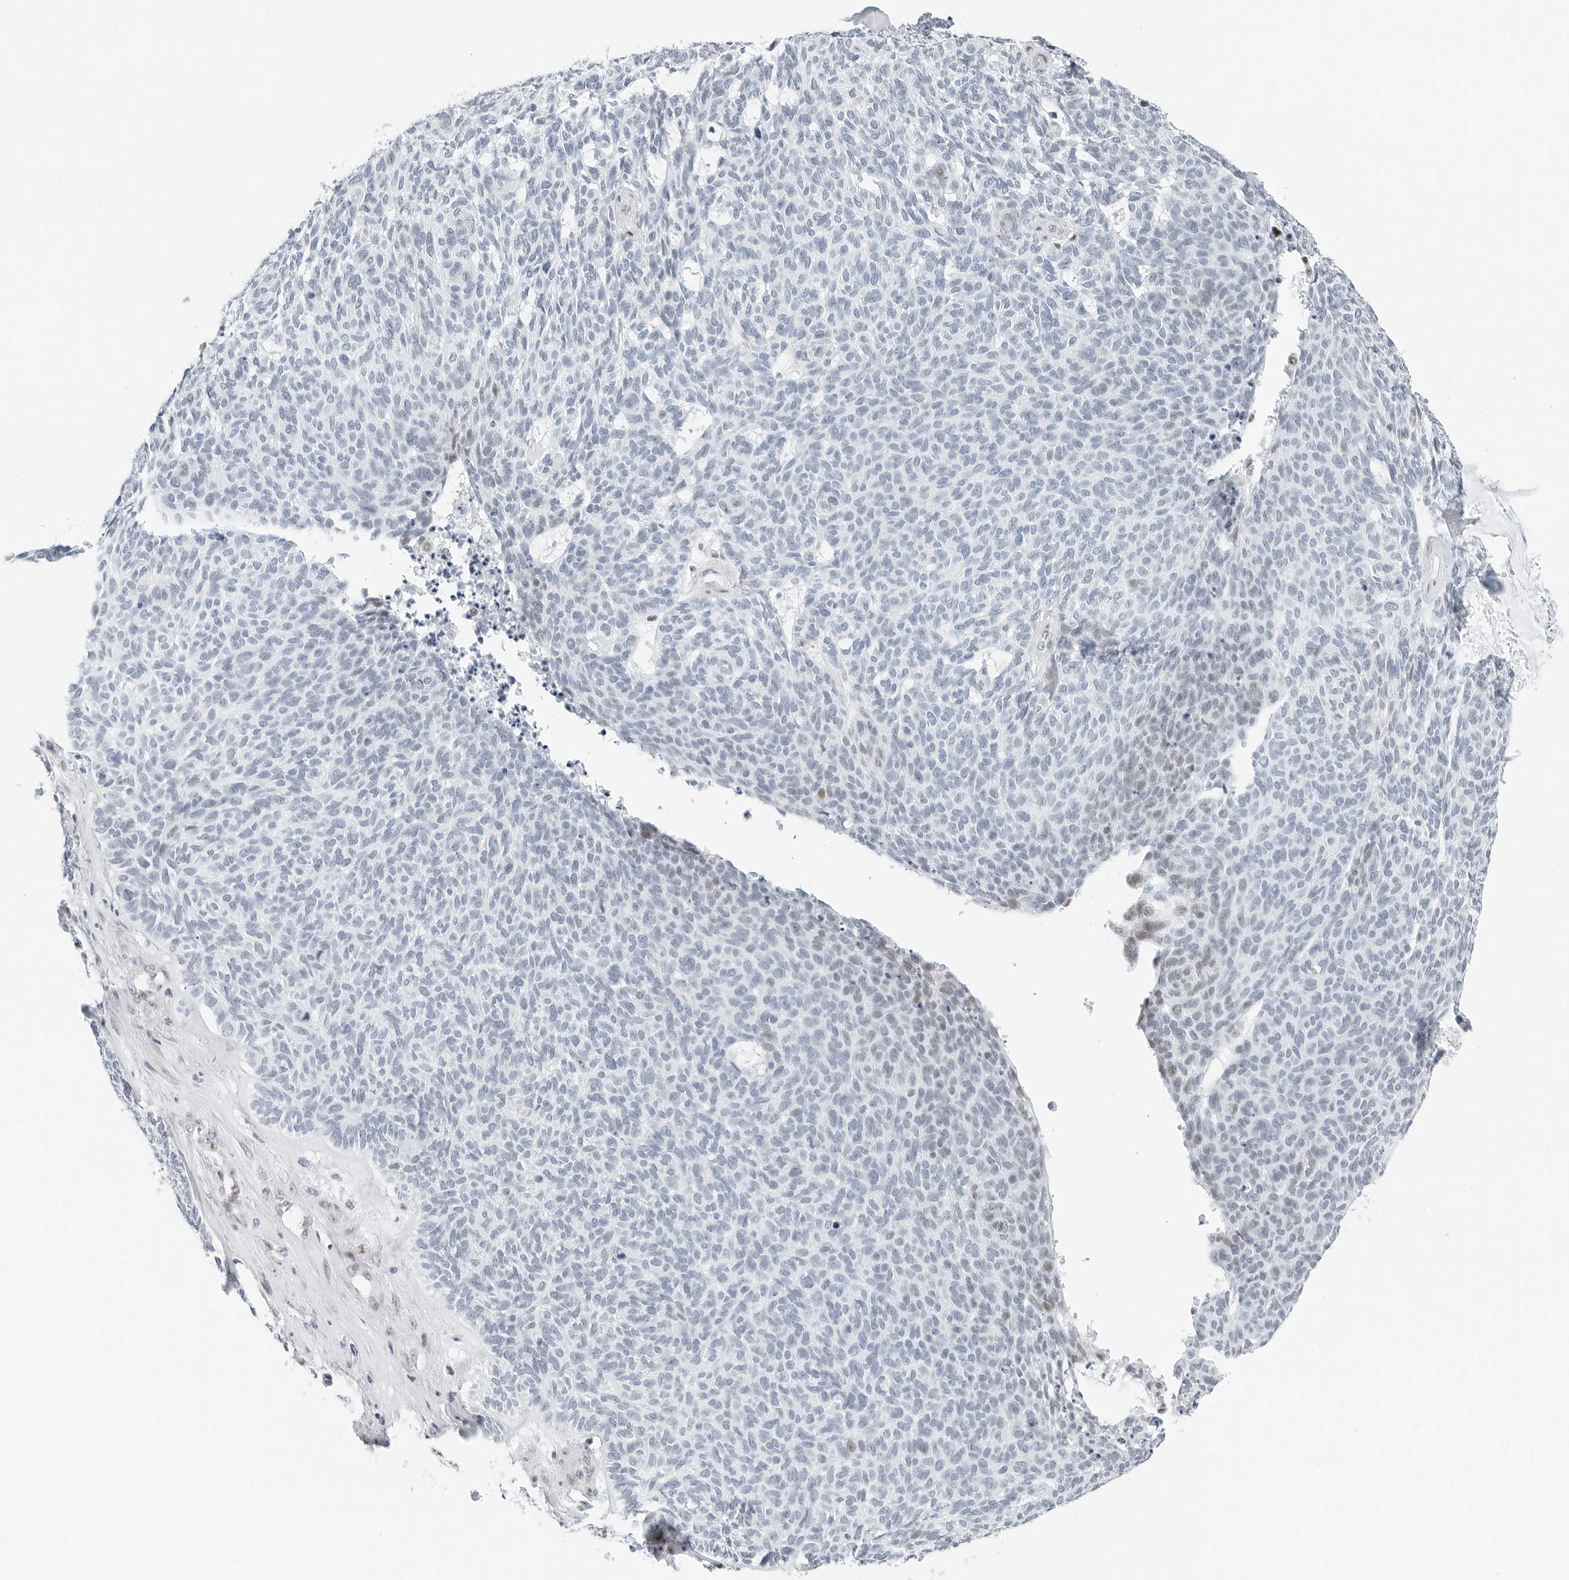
{"staining": {"intensity": "negative", "quantity": "none", "location": "none"}, "tissue": "skin cancer", "cell_type": "Tumor cells", "image_type": "cancer", "snomed": [{"axis": "morphology", "description": "Squamous cell carcinoma, NOS"}, {"axis": "topography", "description": "Skin"}], "caption": "Tumor cells show no significant protein staining in skin cancer (squamous cell carcinoma).", "gene": "NTMT2", "patient": {"sex": "female", "age": 90}}